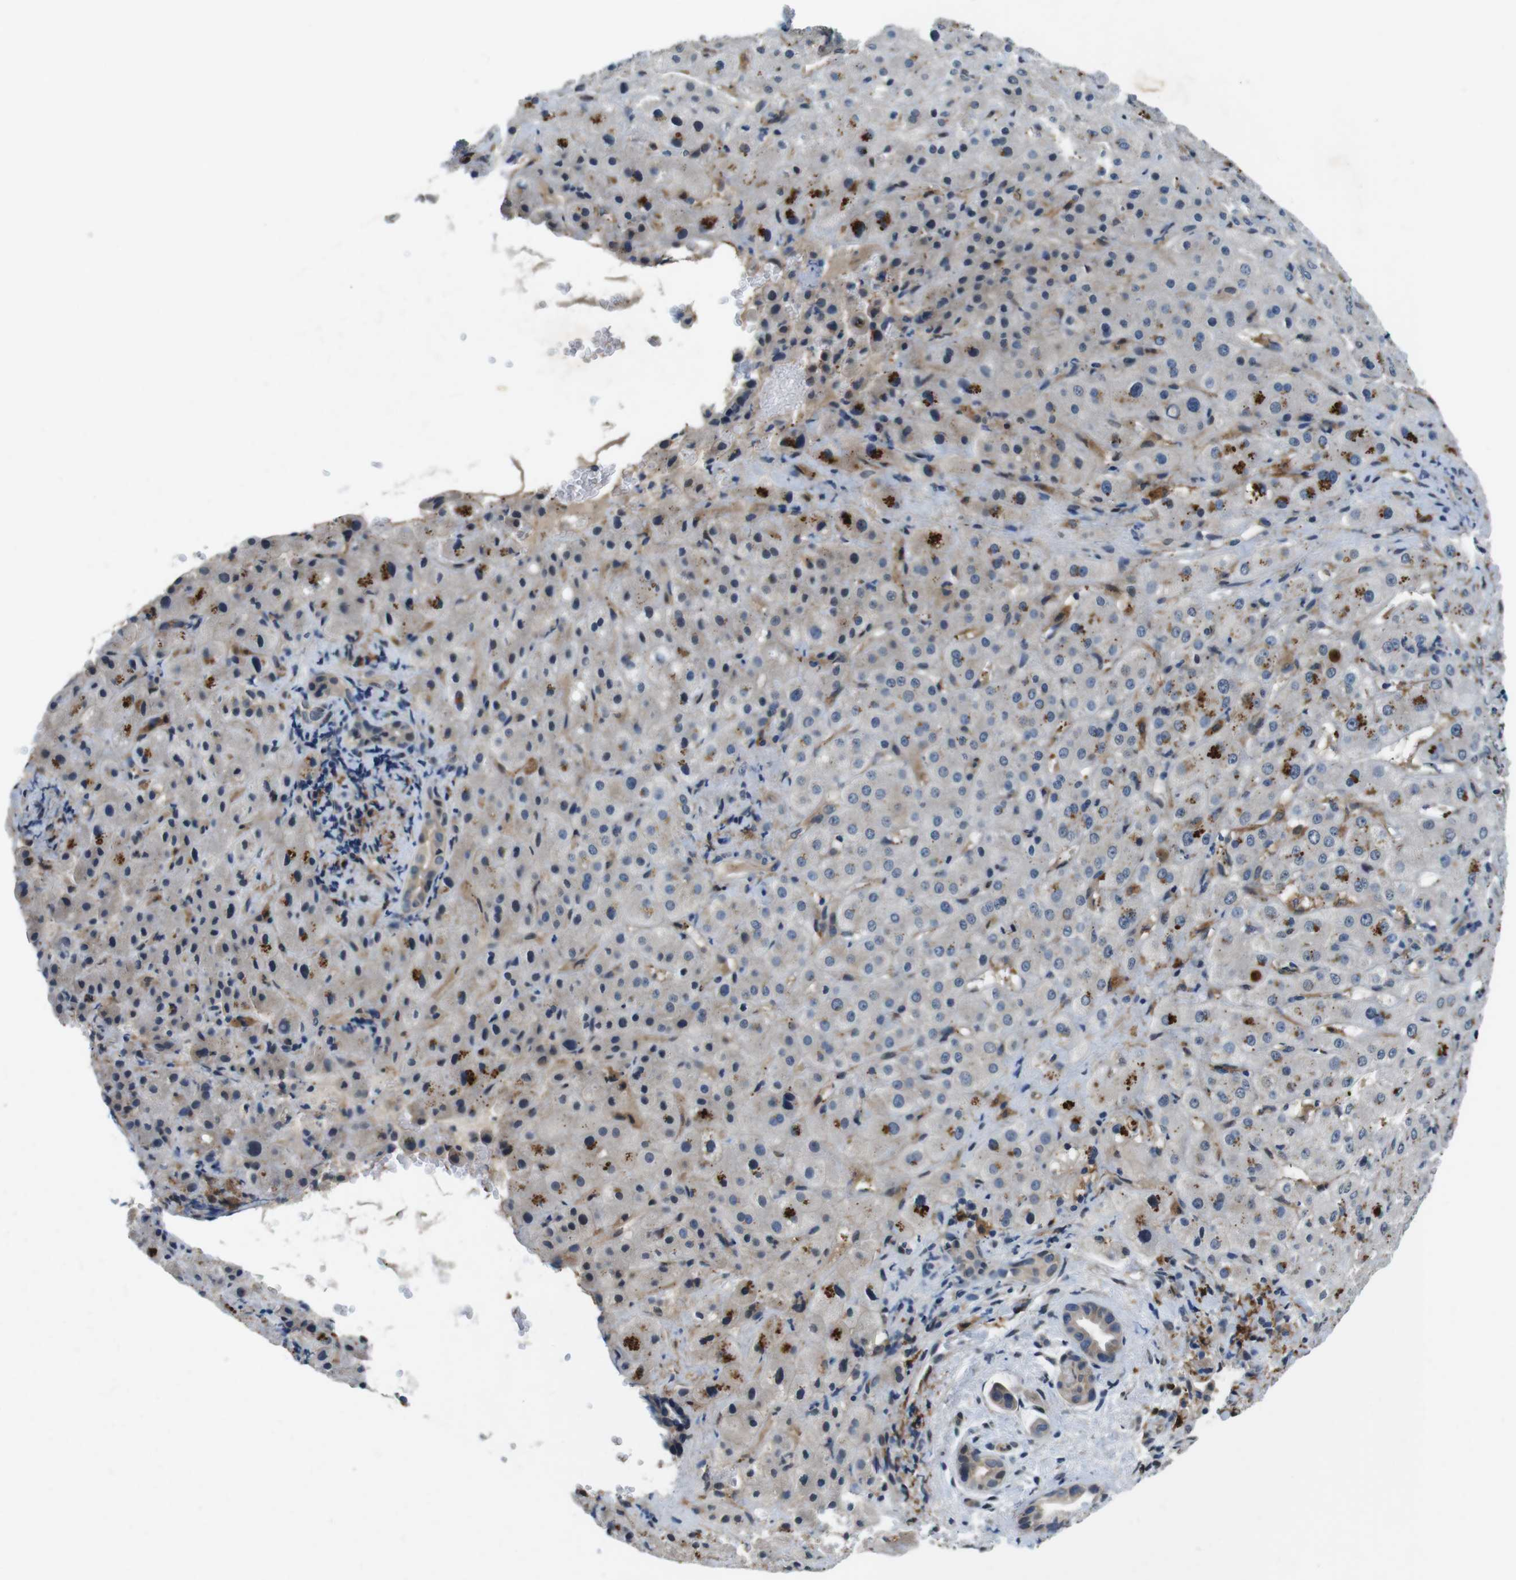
{"staining": {"intensity": "weak", "quantity": "<25%", "location": "cytoplasmic/membranous"}, "tissue": "liver cancer", "cell_type": "Tumor cells", "image_type": "cancer", "snomed": [{"axis": "morphology", "description": "Cholangiocarcinoma"}, {"axis": "topography", "description": "Liver"}], "caption": "This photomicrograph is of liver cancer (cholangiocarcinoma) stained with immunohistochemistry to label a protein in brown with the nuclei are counter-stained blue. There is no staining in tumor cells.", "gene": "CD163L1", "patient": {"sex": "female", "age": 65}}